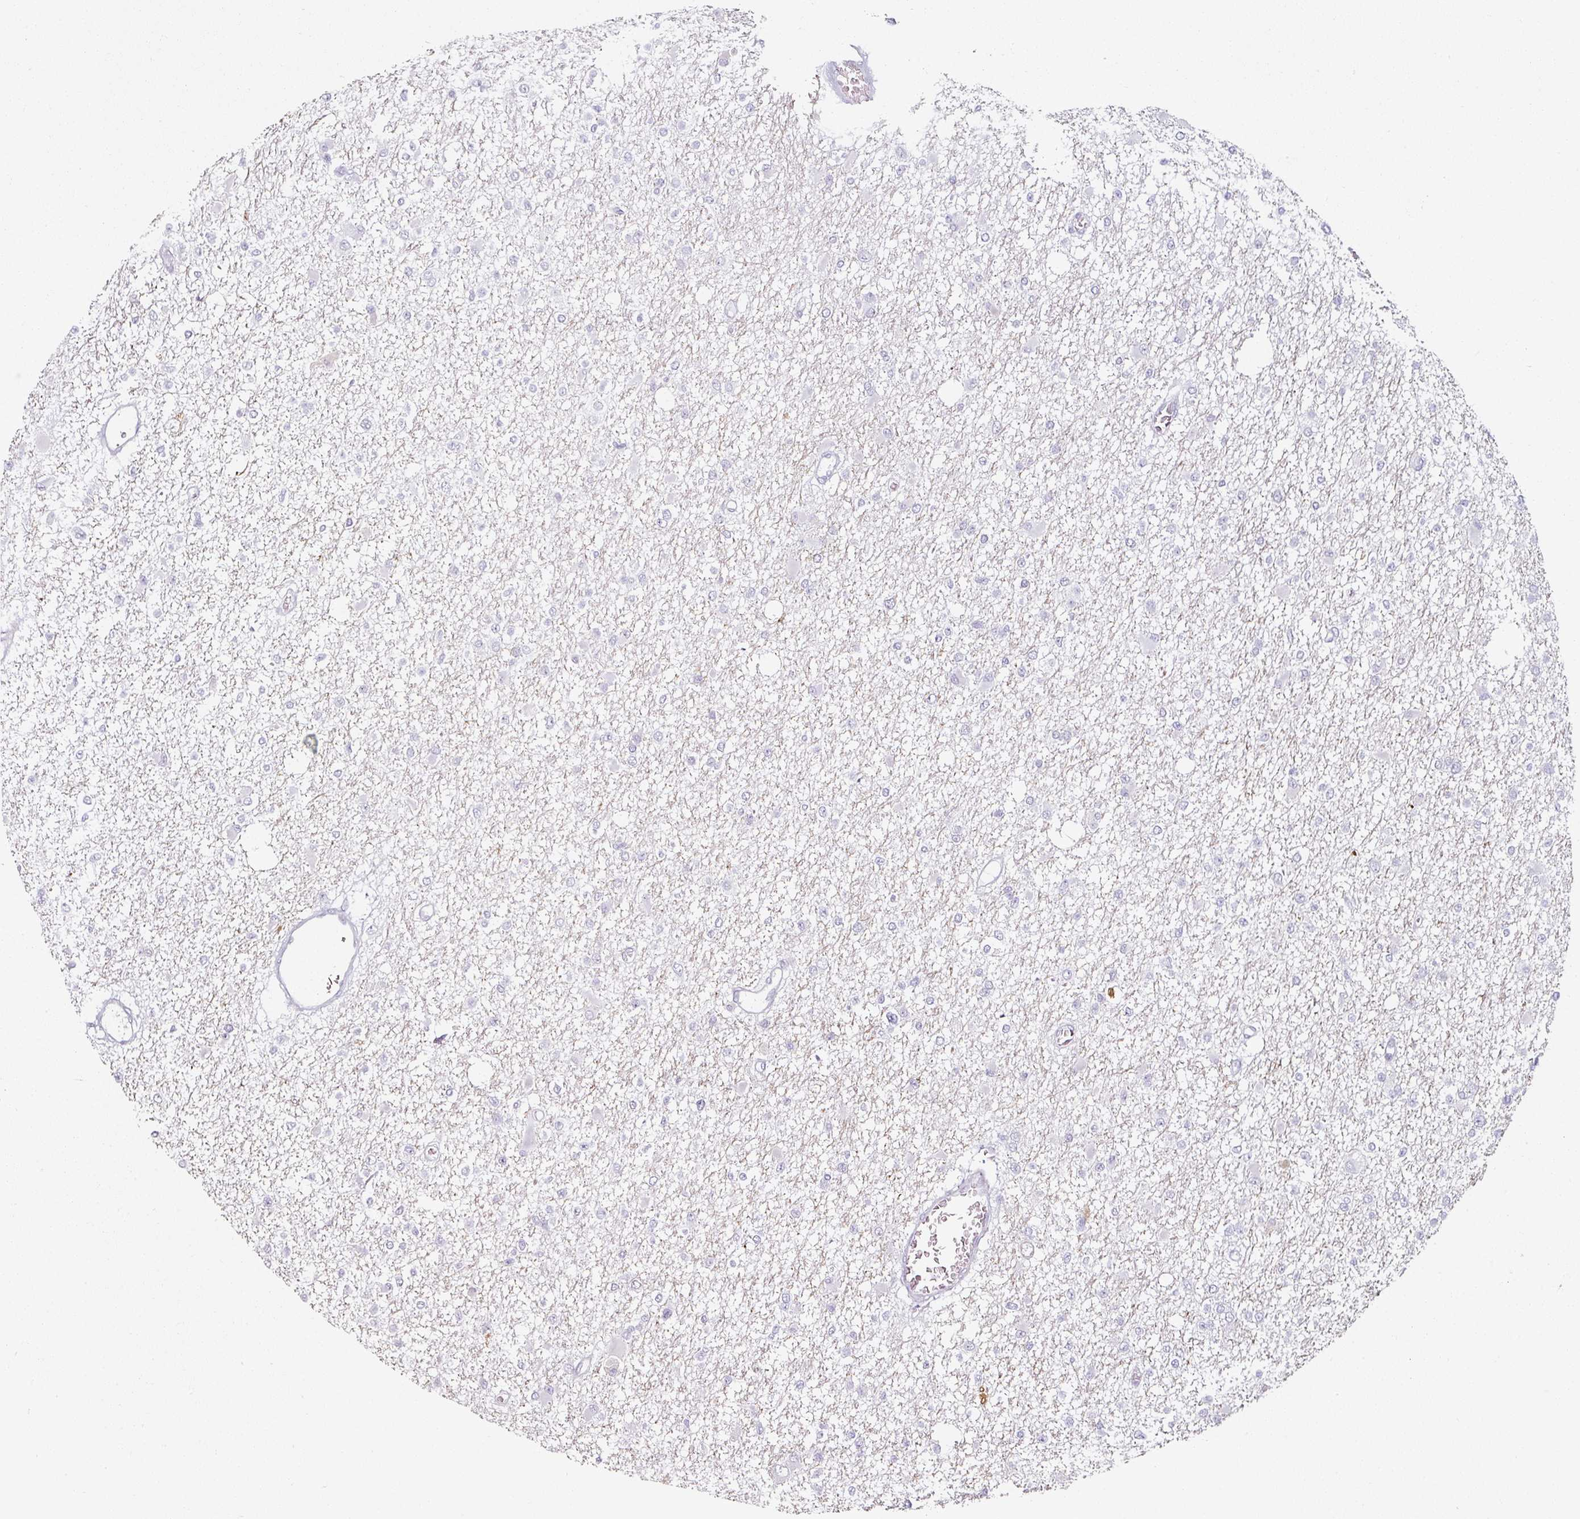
{"staining": {"intensity": "negative", "quantity": "none", "location": "none"}, "tissue": "glioma", "cell_type": "Tumor cells", "image_type": "cancer", "snomed": [{"axis": "morphology", "description": "Glioma, malignant, Low grade"}, {"axis": "topography", "description": "Brain"}], "caption": "The immunohistochemistry (IHC) histopathology image has no significant expression in tumor cells of low-grade glioma (malignant) tissue.", "gene": "CAP2", "patient": {"sex": "female", "age": 22}}